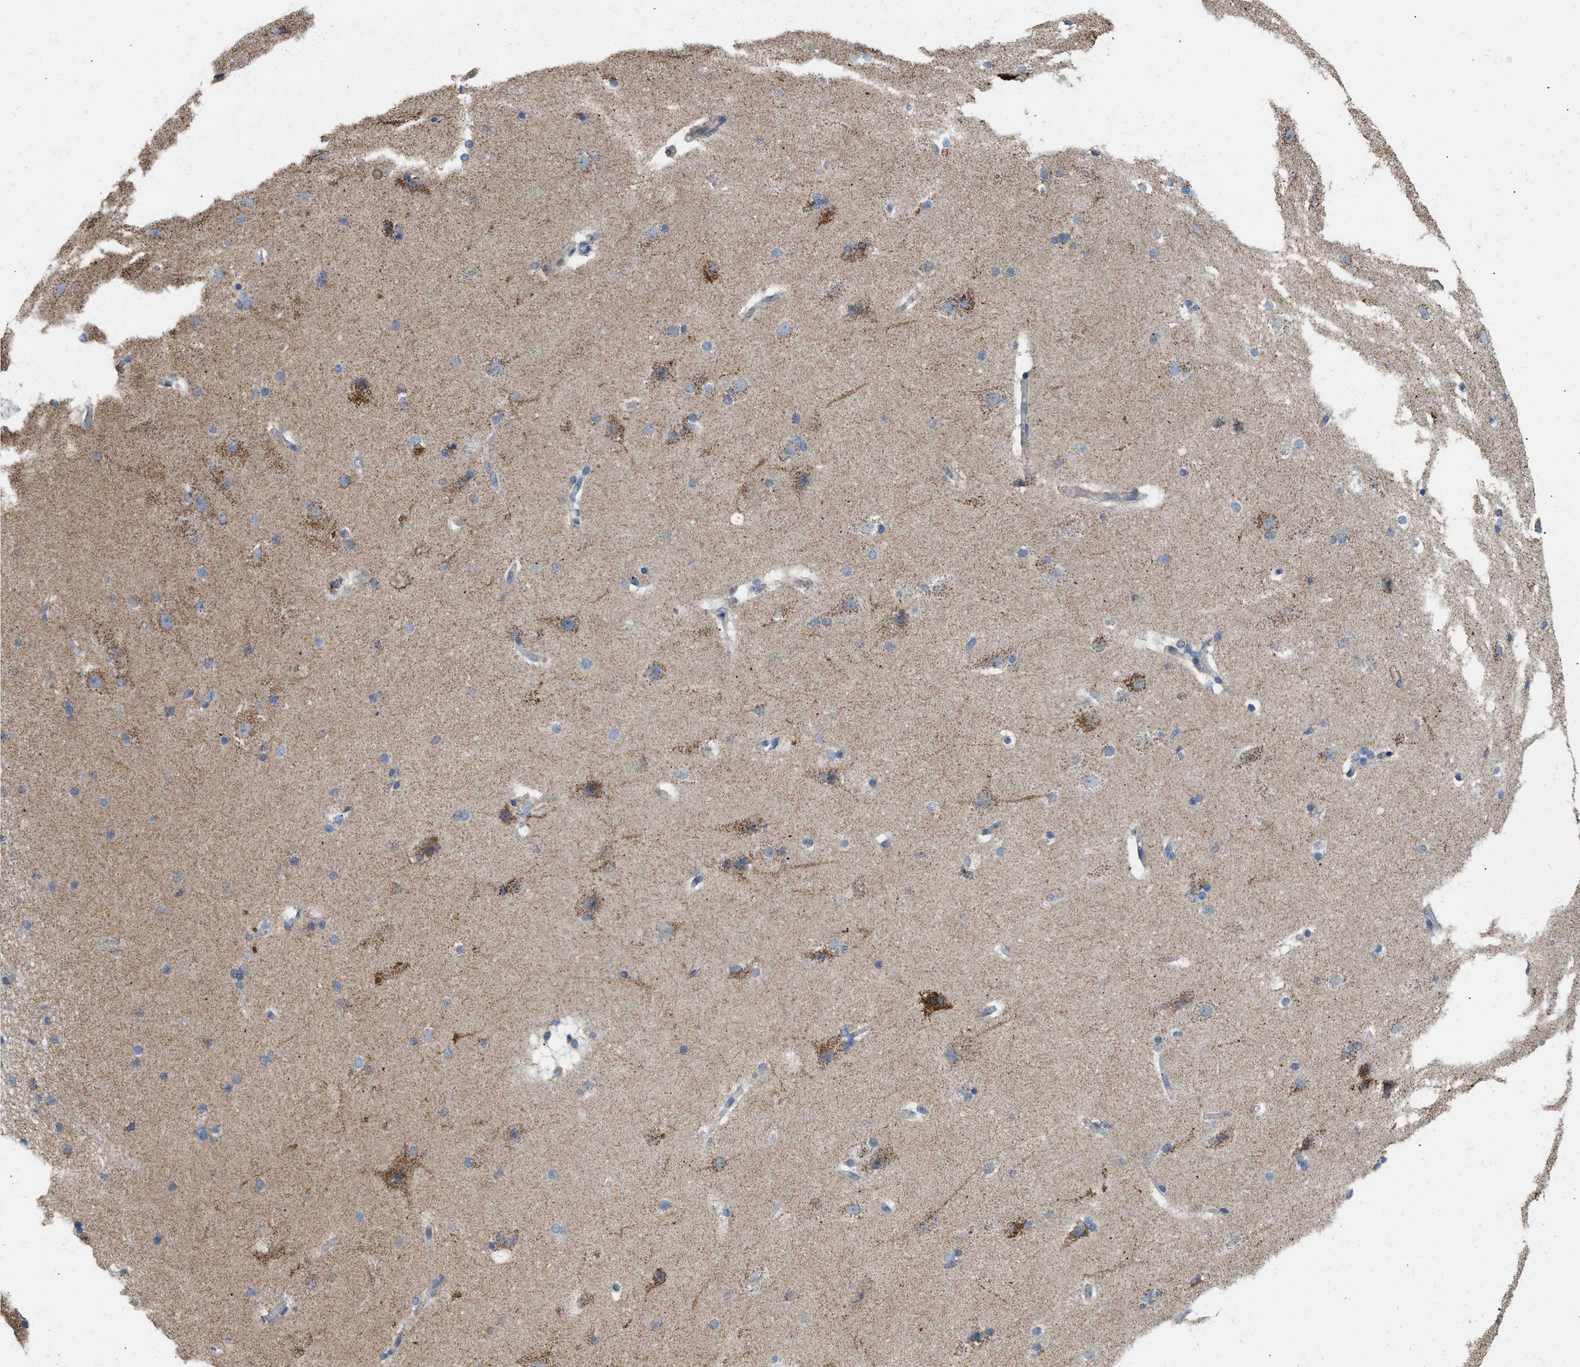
{"staining": {"intensity": "moderate", "quantity": "<25%", "location": "cytoplasmic/membranous"}, "tissue": "cerebral cortex", "cell_type": "Endothelial cells", "image_type": "normal", "snomed": [{"axis": "morphology", "description": "Normal tissue, NOS"}, {"axis": "topography", "description": "Cerebral cortex"}, {"axis": "topography", "description": "Hippocampus"}], "caption": "Immunohistochemistry of normal cerebral cortex reveals low levels of moderate cytoplasmic/membranous staining in about <25% of endothelial cells.", "gene": "GRB10", "patient": {"sex": "female", "age": 19}}